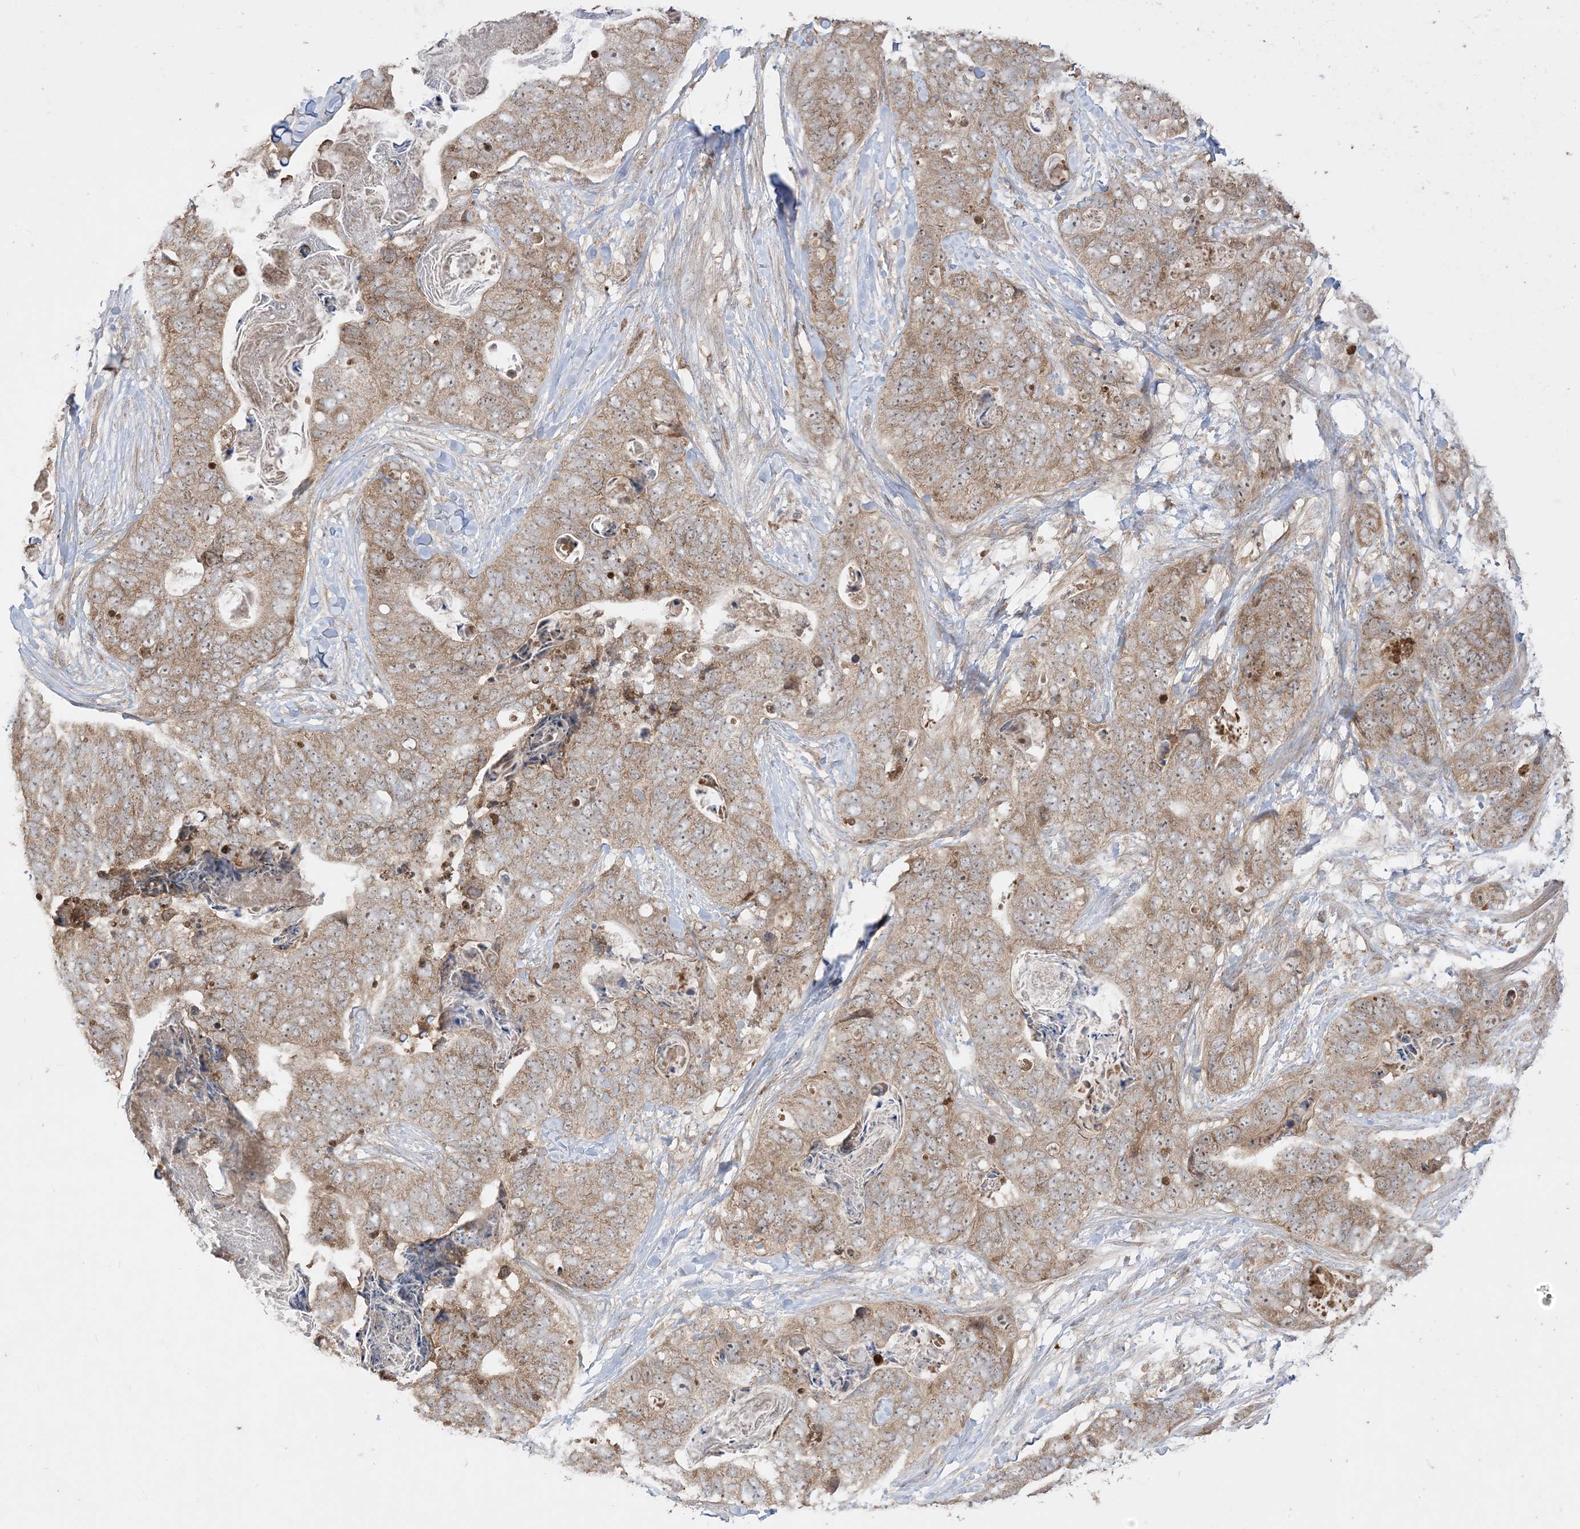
{"staining": {"intensity": "strong", "quantity": ">75%", "location": "cytoplasmic/membranous"}, "tissue": "stomach cancer", "cell_type": "Tumor cells", "image_type": "cancer", "snomed": [{"axis": "morphology", "description": "Adenocarcinoma, NOS"}, {"axis": "topography", "description": "Stomach"}], "caption": "Protein positivity by immunohistochemistry (IHC) exhibits strong cytoplasmic/membranous staining in about >75% of tumor cells in stomach cancer (adenocarcinoma).", "gene": "SIRT3", "patient": {"sex": "female", "age": 89}}